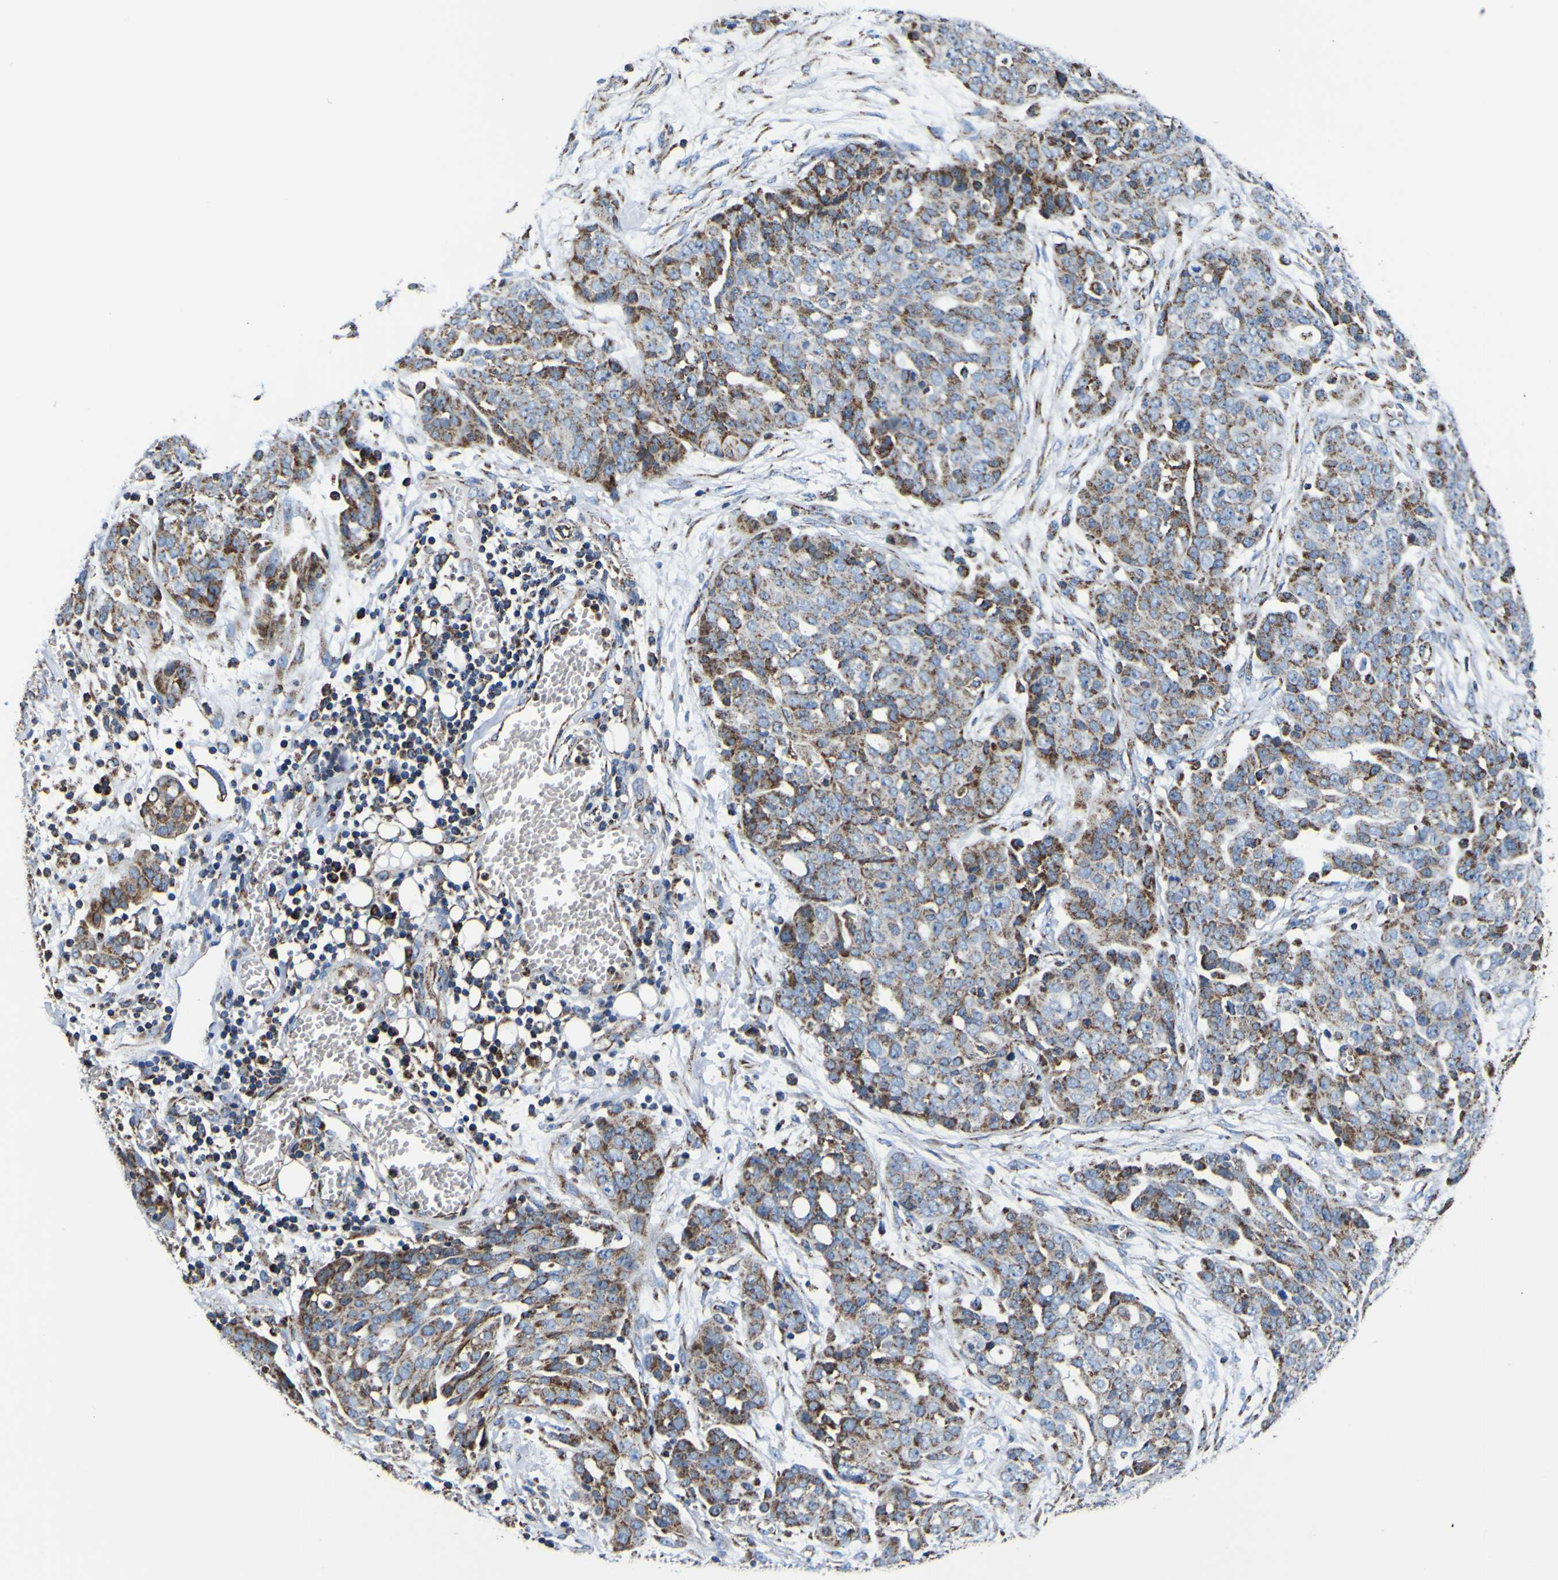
{"staining": {"intensity": "moderate", "quantity": "25%-75%", "location": "cytoplasmic/membranous"}, "tissue": "ovarian cancer", "cell_type": "Tumor cells", "image_type": "cancer", "snomed": [{"axis": "morphology", "description": "Cystadenocarcinoma, serous, NOS"}, {"axis": "topography", "description": "Soft tissue"}, {"axis": "topography", "description": "Ovary"}], "caption": "Moderate cytoplasmic/membranous protein expression is present in about 25%-75% of tumor cells in ovarian cancer.", "gene": "PTRH2", "patient": {"sex": "female", "age": 57}}